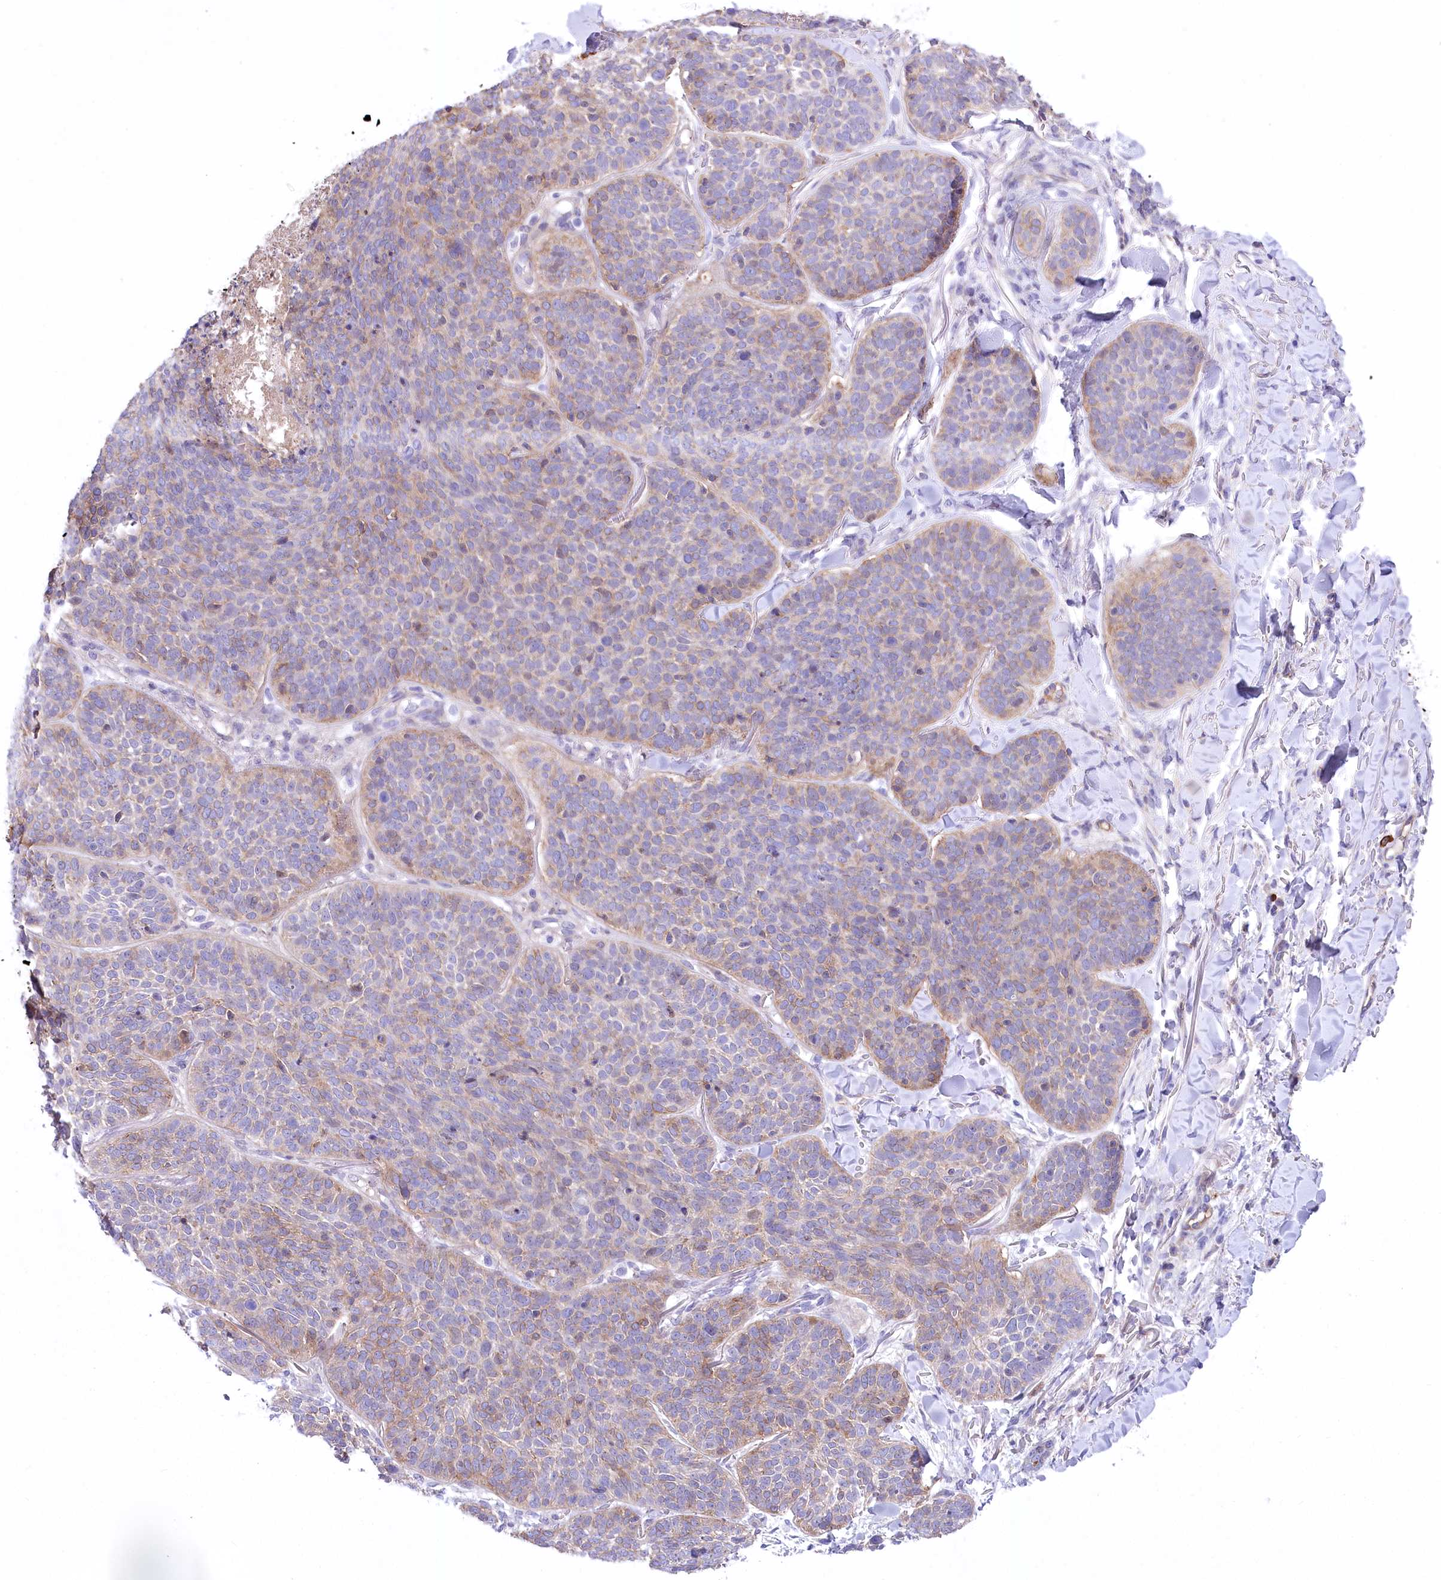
{"staining": {"intensity": "weak", "quantity": "<25%", "location": "cytoplasmic/membranous"}, "tissue": "skin cancer", "cell_type": "Tumor cells", "image_type": "cancer", "snomed": [{"axis": "morphology", "description": "Basal cell carcinoma"}, {"axis": "topography", "description": "Skin"}], "caption": "IHC micrograph of skin basal cell carcinoma stained for a protein (brown), which demonstrates no expression in tumor cells.", "gene": "CEP164", "patient": {"sex": "male", "age": 85}}